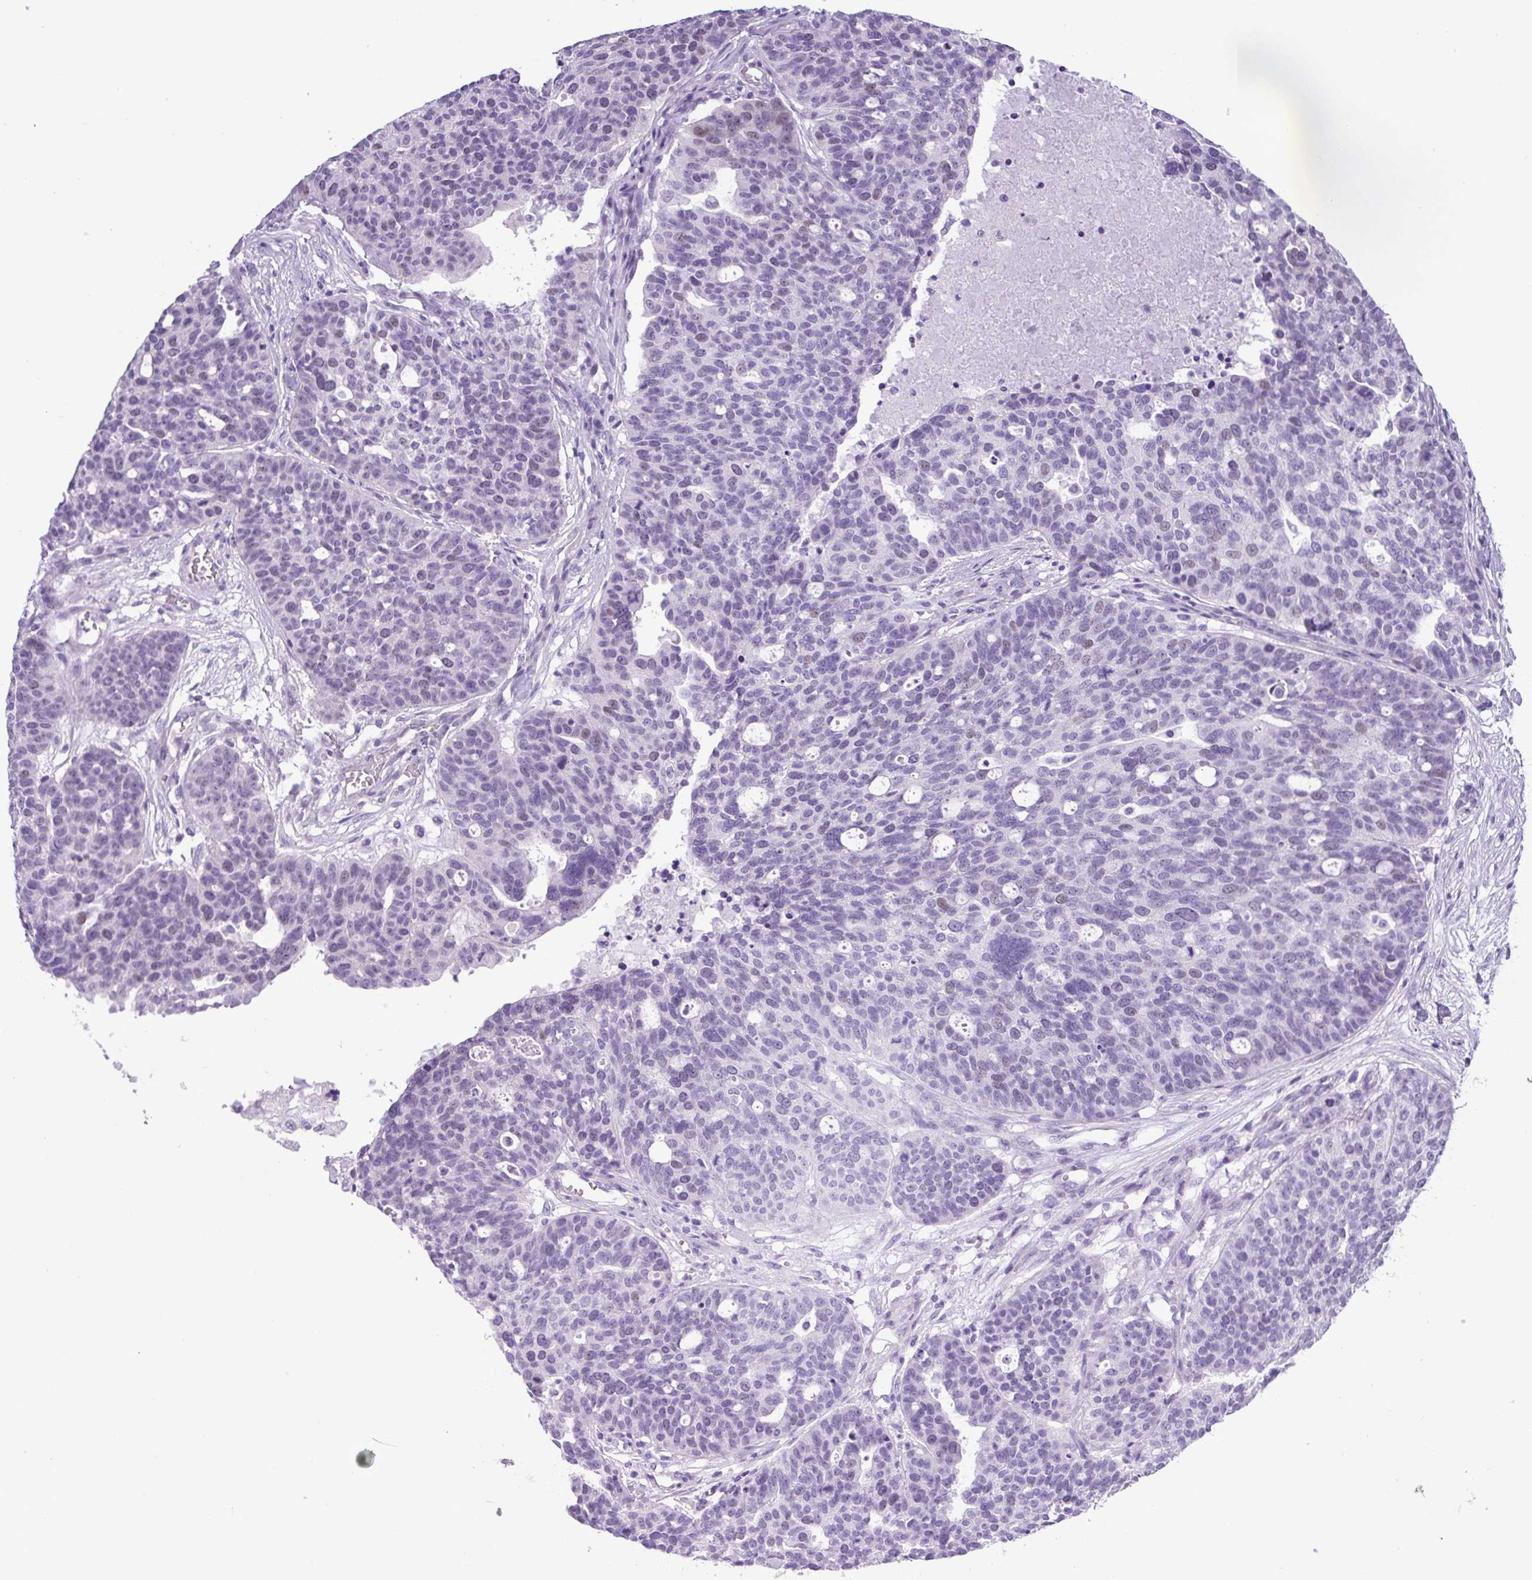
{"staining": {"intensity": "weak", "quantity": "<25%", "location": "nuclear"}, "tissue": "ovarian cancer", "cell_type": "Tumor cells", "image_type": "cancer", "snomed": [{"axis": "morphology", "description": "Cystadenocarcinoma, serous, NOS"}, {"axis": "topography", "description": "Ovary"}], "caption": "Protein analysis of serous cystadenocarcinoma (ovarian) reveals no significant expression in tumor cells.", "gene": "ADAMTS19", "patient": {"sex": "female", "age": 59}}